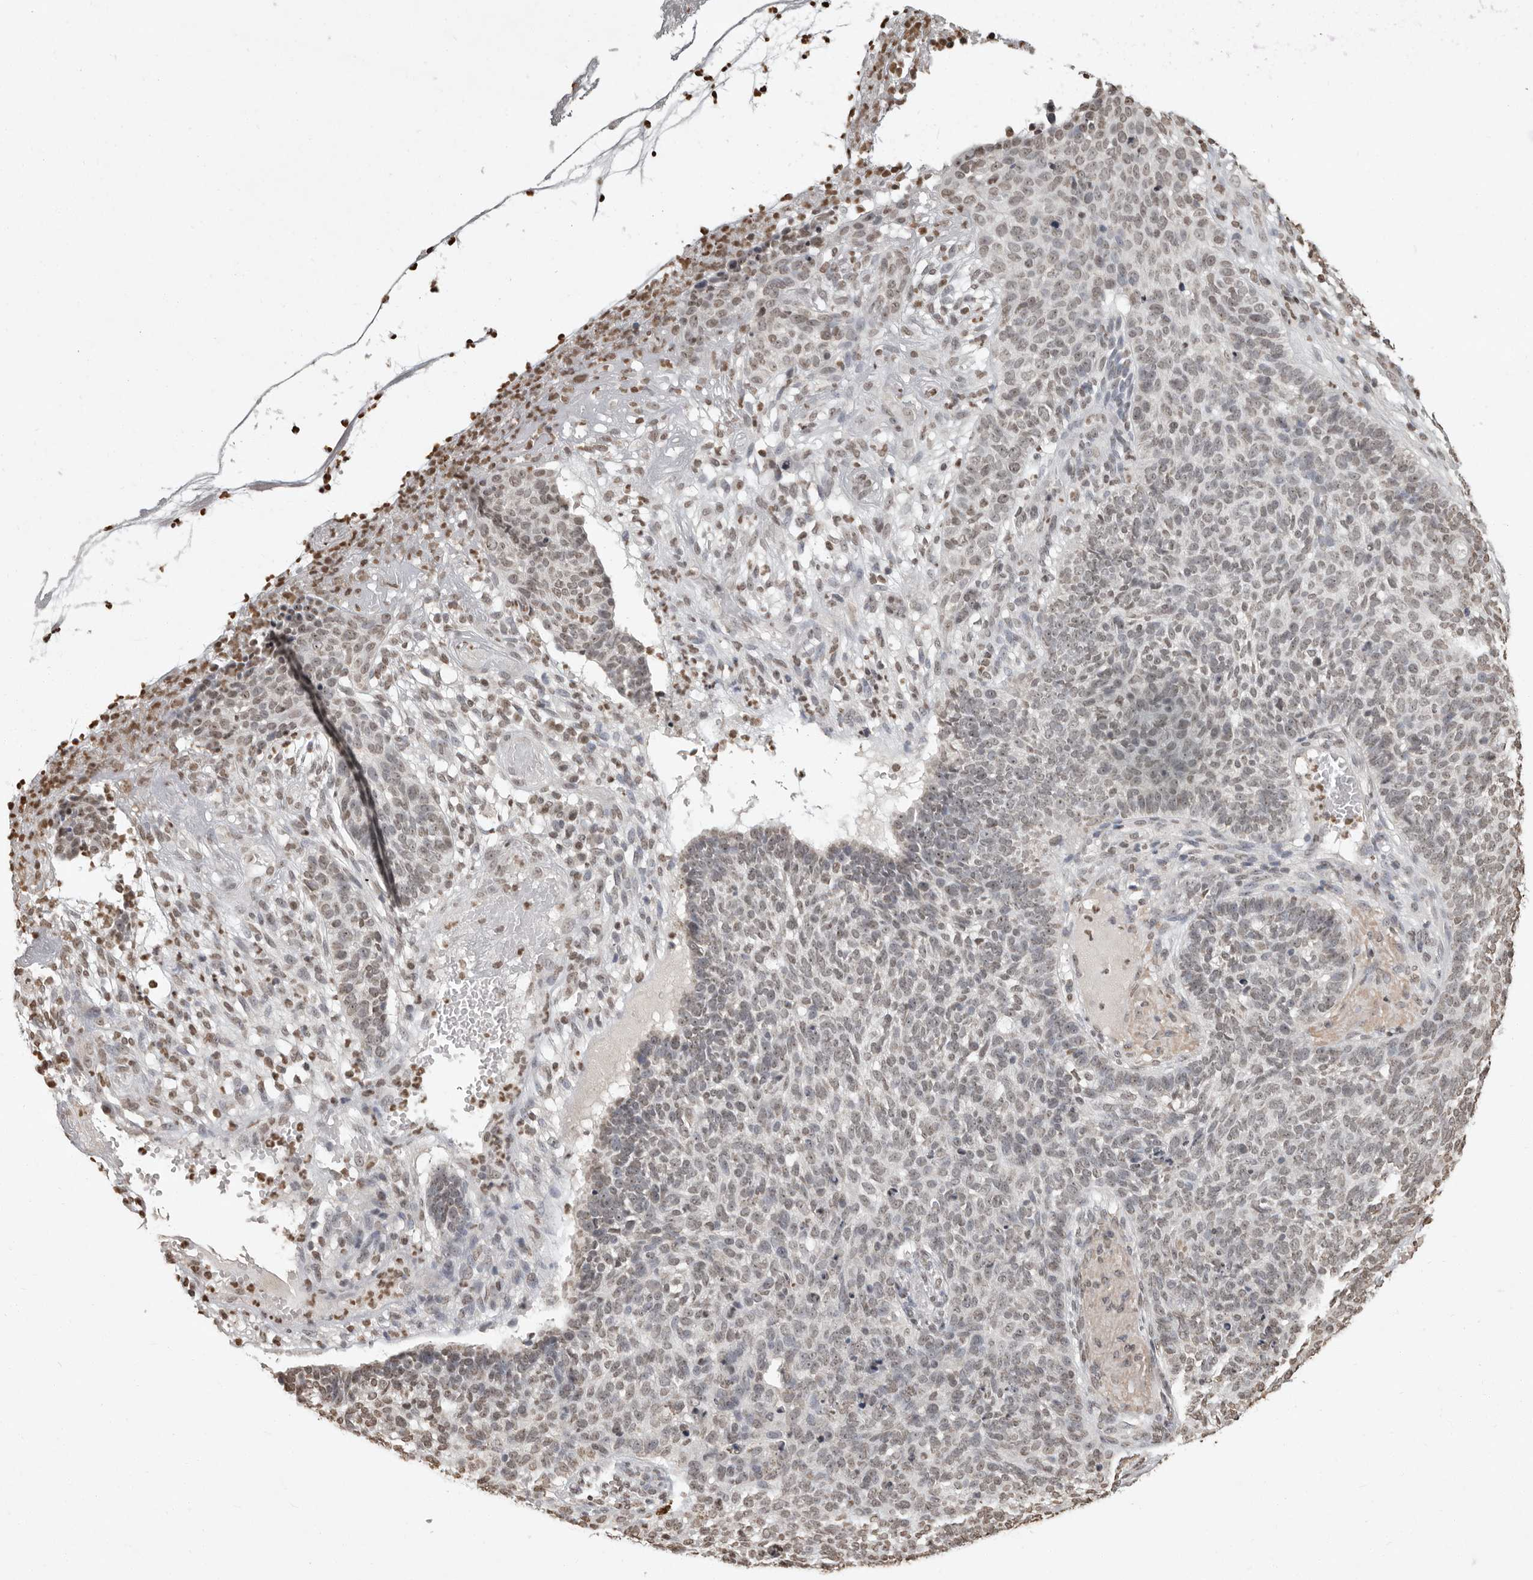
{"staining": {"intensity": "negative", "quantity": "none", "location": "none"}, "tissue": "skin cancer", "cell_type": "Tumor cells", "image_type": "cancer", "snomed": [{"axis": "morphology", "description": "Basal cell carcinoma"}, {"axis": "topography", "description": "Skin"}], "caption": "Skin cancer (basal cell carcinoma) was stained to show a protein in brown. There is no significant expression in tumor cells. (Brightfield microscopy of DAB IHC at high magnification).", "gene": "WDR45", "patient": {"sex": "male", "age": 85}}